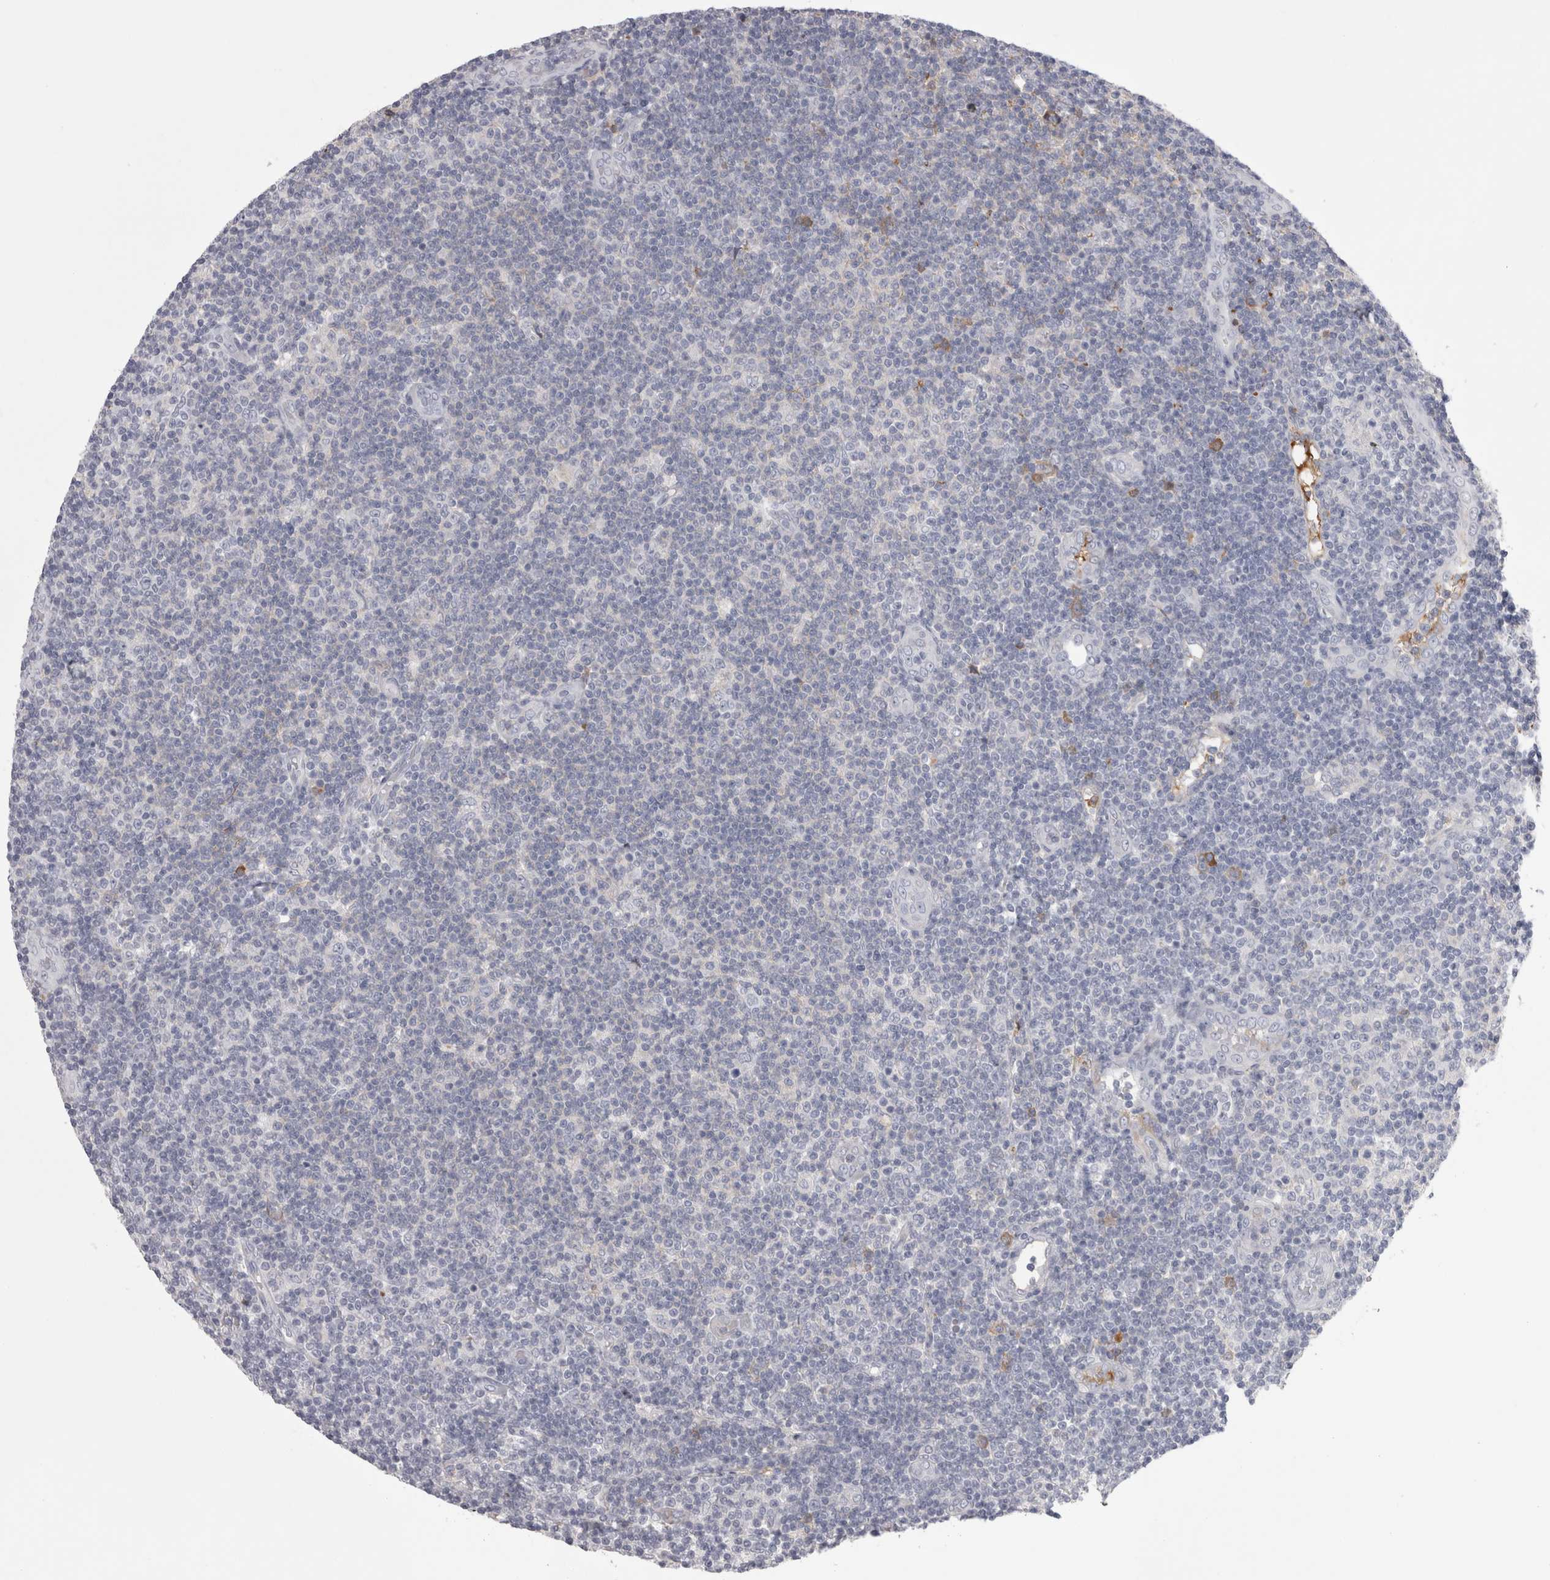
{"staining": {"intensity": "negative", "quantity": "none", "location": "none"}, "tissue": "lymphoma", "cell_type": "Tumor cells", "image_type": "cancer", "snomed": [{"axis": "morphology", "description": "Malignant lymphoma, non-Hodgkin's type, Low grade"}, {"axis": "topography", "description": "Lymph node"}], "caption": "Immunohistochemistry micrograph of neoplastic tissue: human low-grade malignant lymphoma, non-Hodgkin's type stained with DAB (3,3'-diaminobenzidine) demonstrates no significant protein expression in tumor cells.", "gene": "SAA4", "patient": {"sex": "male", "age": 83}}